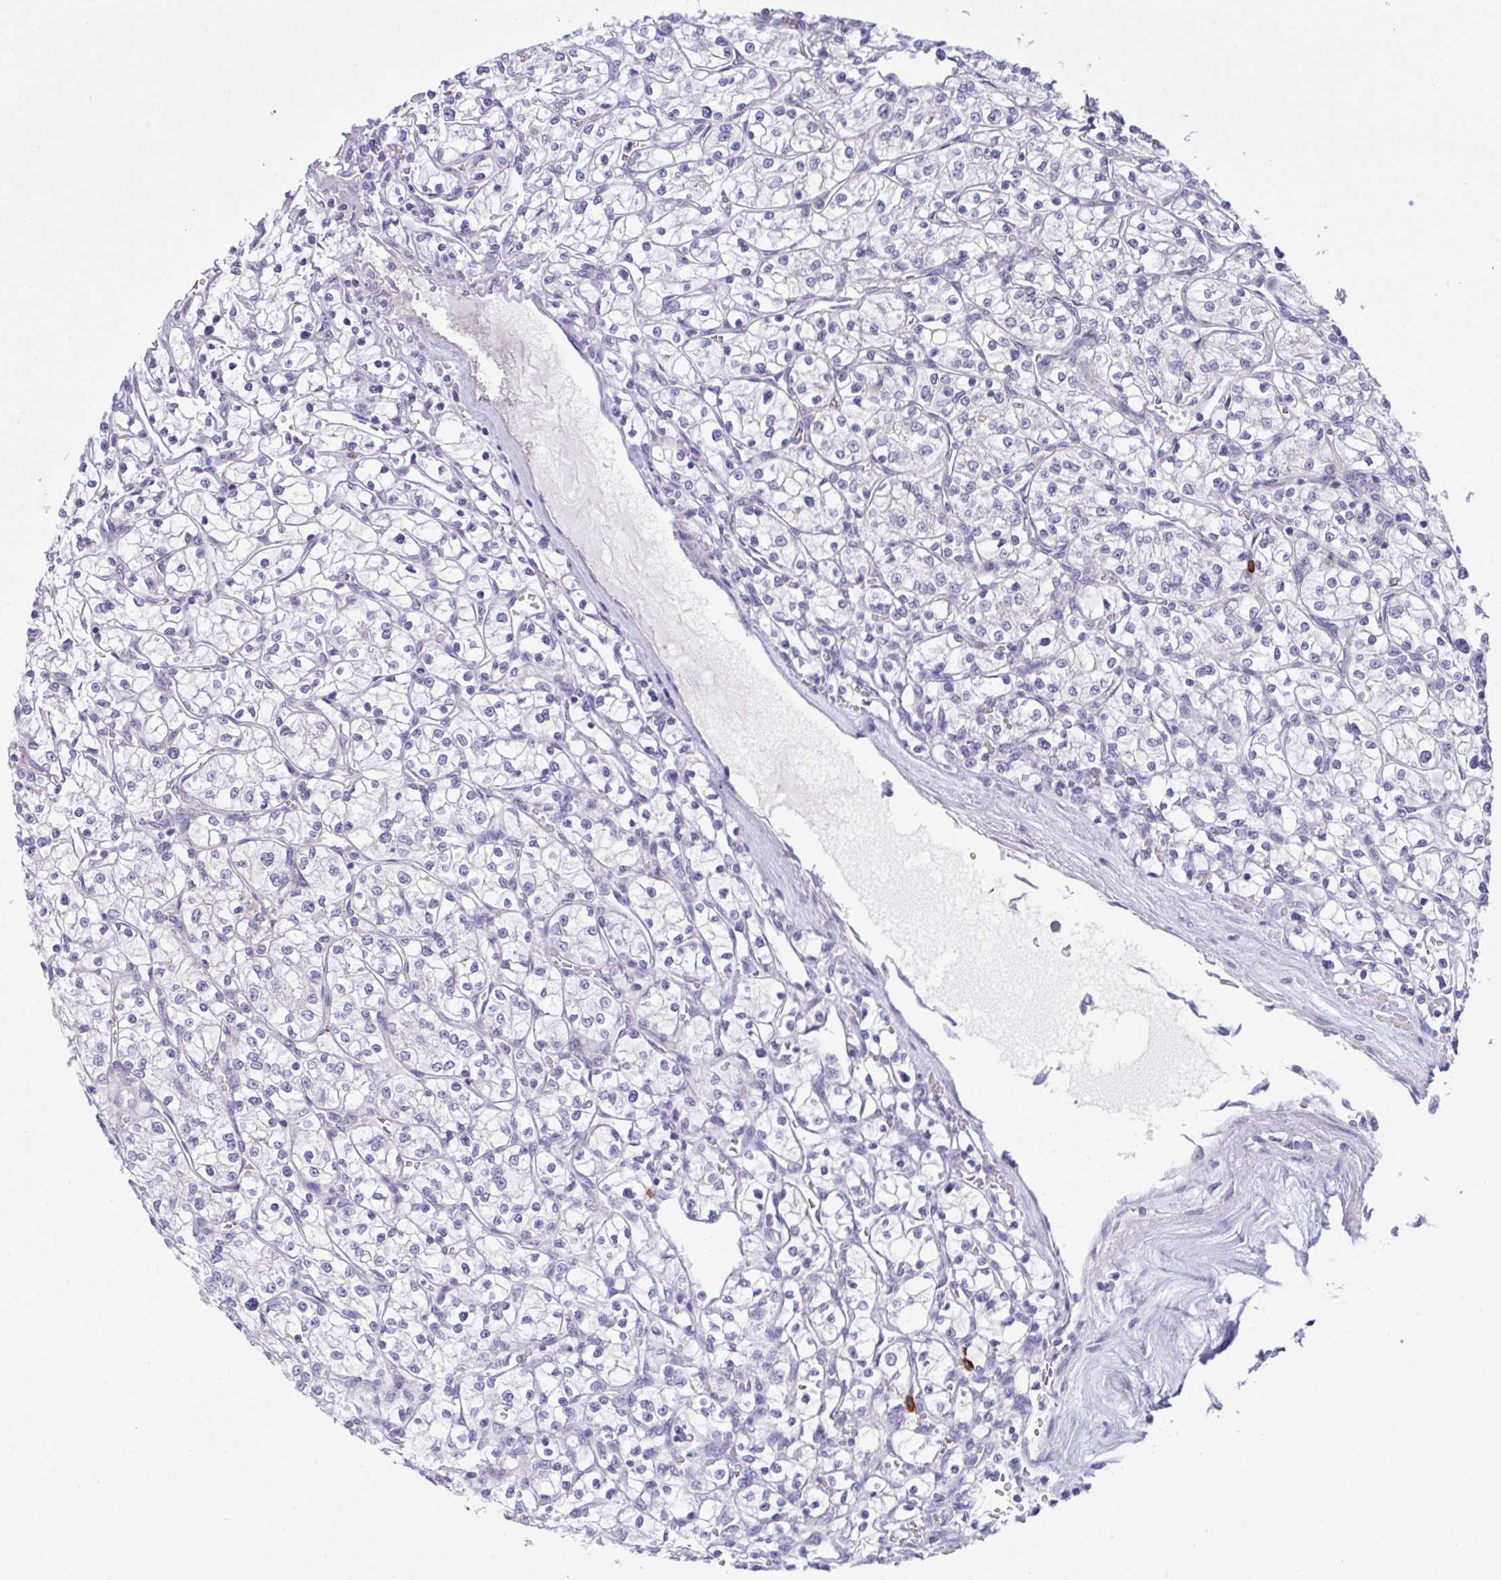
{"staining": {"intensity": "negative", "quantity": "none", "location": "none"}, "tissue": "renal cancer", "cell_type": "Tumor cells", "image_type": "cancer", "snomed": [{"axis": "morphology", "description": "Adenocarcinoma, NOS"}, {"axis": "topography", "description": "Kidney"}], "caption": "The immunohistochemistry micrograph has no significant expression in tumor cells of renal adenocarcinoma tissue. Brightfield microscopy of immunohistochemistry (IHC) stained with DAB (3,3'-diaminobenzidine) (brown) and hematoxylin (blue), captured at high magnification.", "gene": "NCF1", "patient": {"sex": "female", "age": 64}}